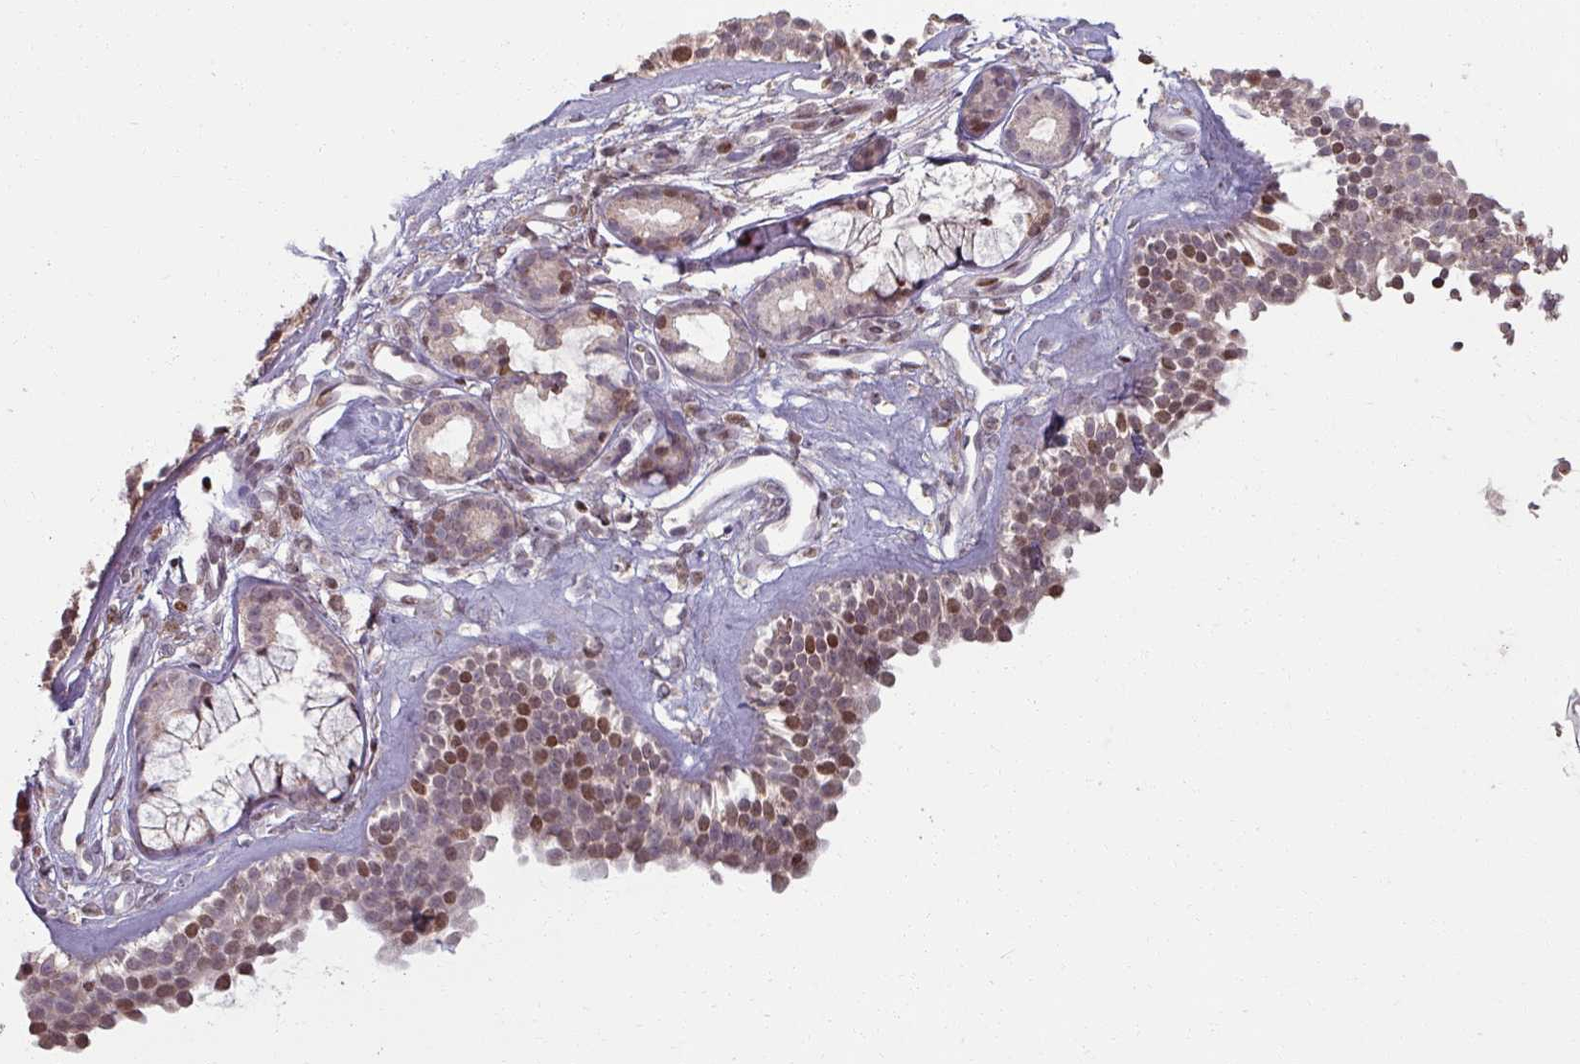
{"staining": {"intensity": "moderate", "quantity": "25%-75%", "location": "nuclear"}, "tissue": "nasopharynx", "cell_type": "Respiratory epithelial cells", "image_type": "normal", "snomed": [{"axis": "morphology", "description": "Normal tissue, NOS"}, {"axis": "topography", "description": "Nasopharynx"}], "caption": "Brown immunohistochemical staining in unremarkable human nasopharynx exhibits moderate nuclear staining in about 25%-75% of respiratory epithelial cells. The protein is shown in brown color, while the nuclei are stained blue.", "gene": "NCOR1", "patient": {"sex": "female", "age": 62}}